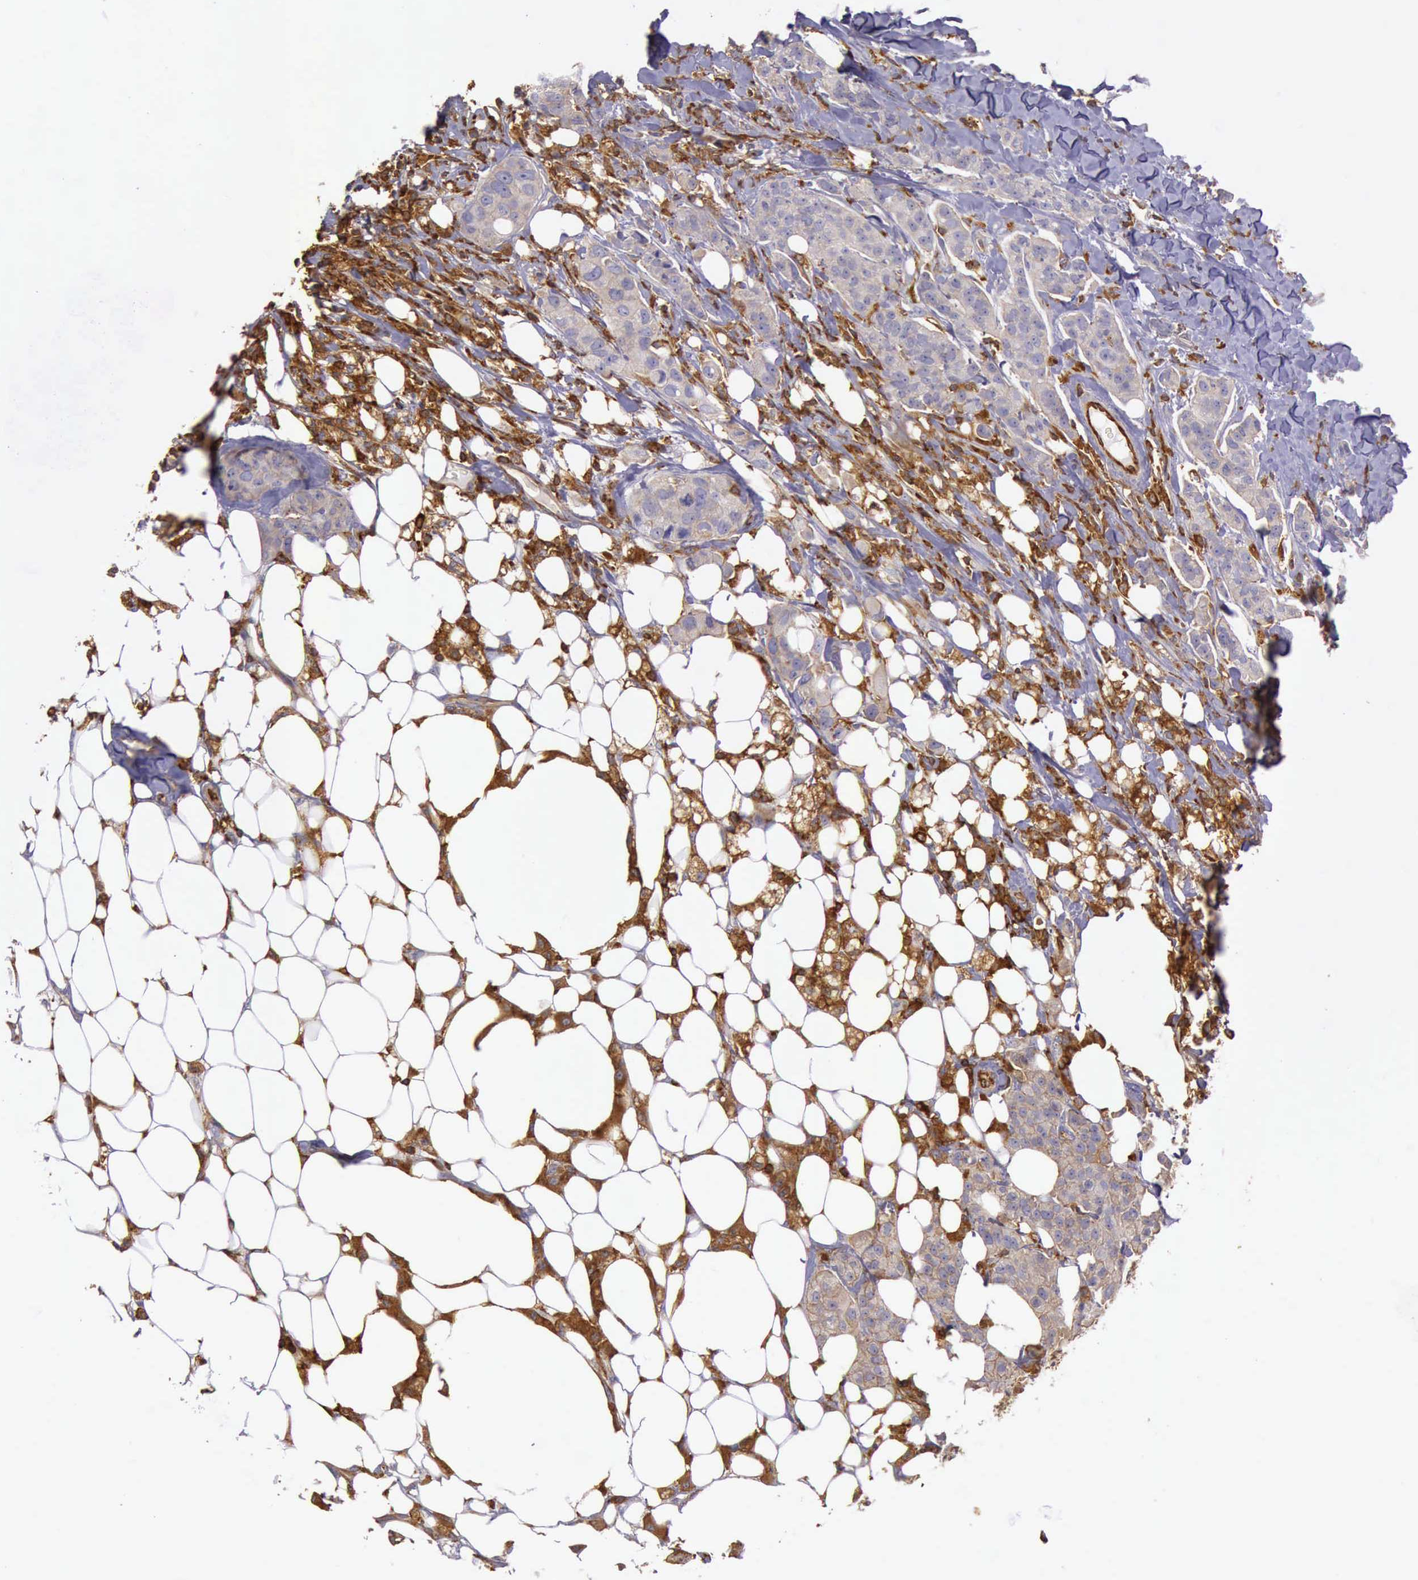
{"staining": {"intensity": "weak", "quantity": "25%-75%", "location": "cytoplasmic/membranous"}, "tissue": "breast cancer", "cell_type": "Tumor cells", "image_type": "cancer", "snomed": [{"axis": "morphology", "description": "Duct carcinoma"}, {"axis": "topography", "description": "Breast"}], "caption": "Immunohistochemical staining of breast infiltrating ductal carcinoma displays weak cytoplasmic/membranous protein positivity in approximately 25%-75% of tumor cells.", "gene": "ARHGAP4", "patient": {"sex": "female", "age": 40}}